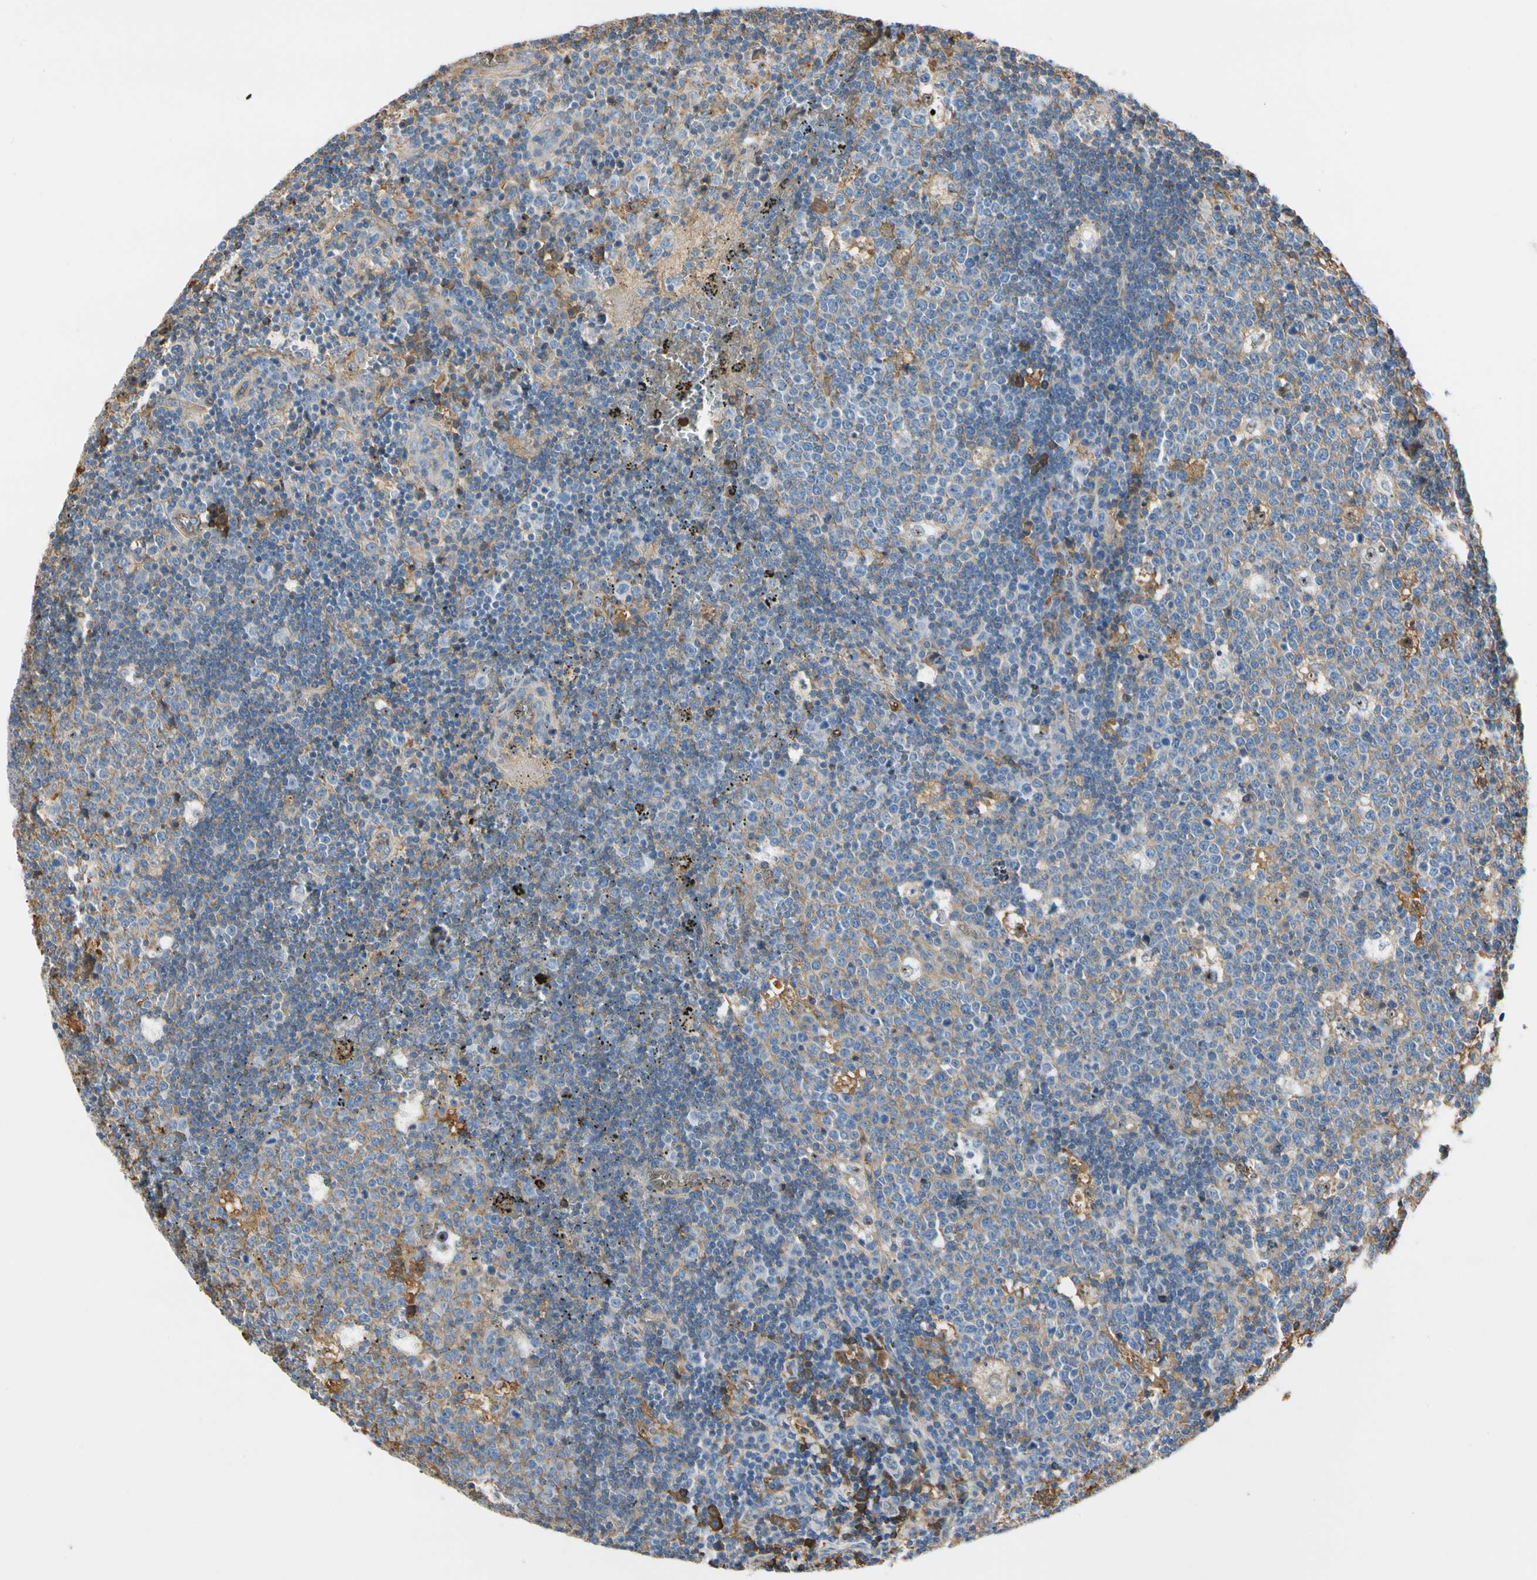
{"staining": {"intensity": "moderate", "quantity": ">75%", "location": "cytoplasmic/membranous"}, "tissue": "lymph node", "cell_type": "Germinal center cells", "image_type": "normal", "snomed": [{"axis": "morphology", "description": "Normal tissue, NOS"}, {"axis": "topography", "description": "Lymph node"}, {"axis": "topography", "description": "Salivary gland"}], "caption": "IHC image of benign human lymph node stained for a protein (brown), which exhibits medium levels of moderate cytoplasmic/membranous expression in approximately >75% of germinal center cells.", "gene": "LAMB3", "patient": {"sex": "male", "age": 8}}